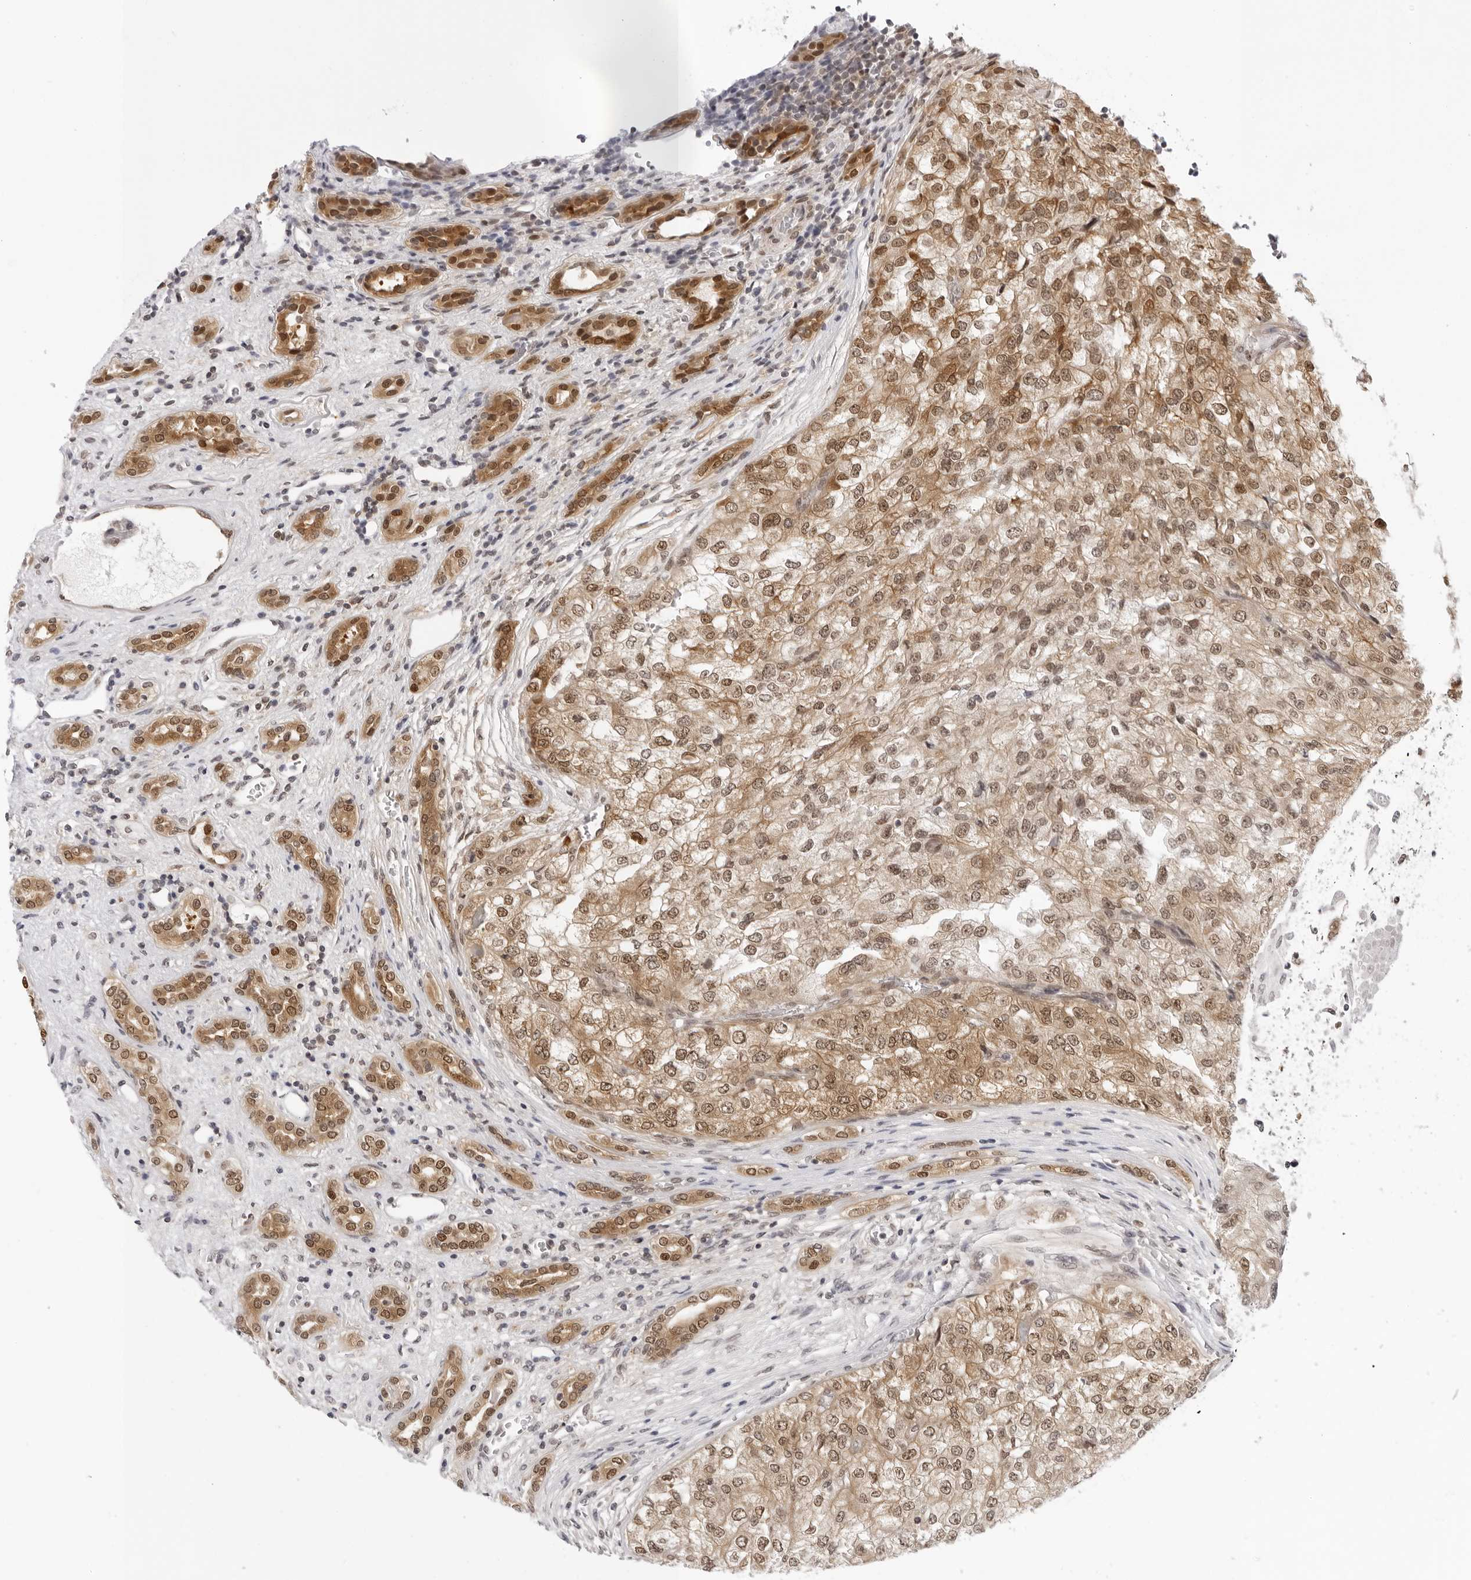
{"staining": {"intensity": "moderate", "quantity": ">75%", "location": "cytoplasmic/membranous,nuclear"}, "tissue": "renal cancer", "cell_type": "Tumor cells", "image_type": "cancer", "snomed": [{"axis": "morphology", "description": "Adenocarcinoma, NOS"}, {"axis": "topography", "description": "Kidney"}], "caption": "Immunohistochemical staining of human renal adenocarcinoma exhibits medium levels of moderate cytoplasmic/membranous and nuclear staining in approximately >75% of tumor cells. (DAB (3,3'-diaminobenzidine) = brown stain, brightfield microscopy at high magnification).", "gene": "WDR77", "patient": {"sex": "female", "age": 54}}